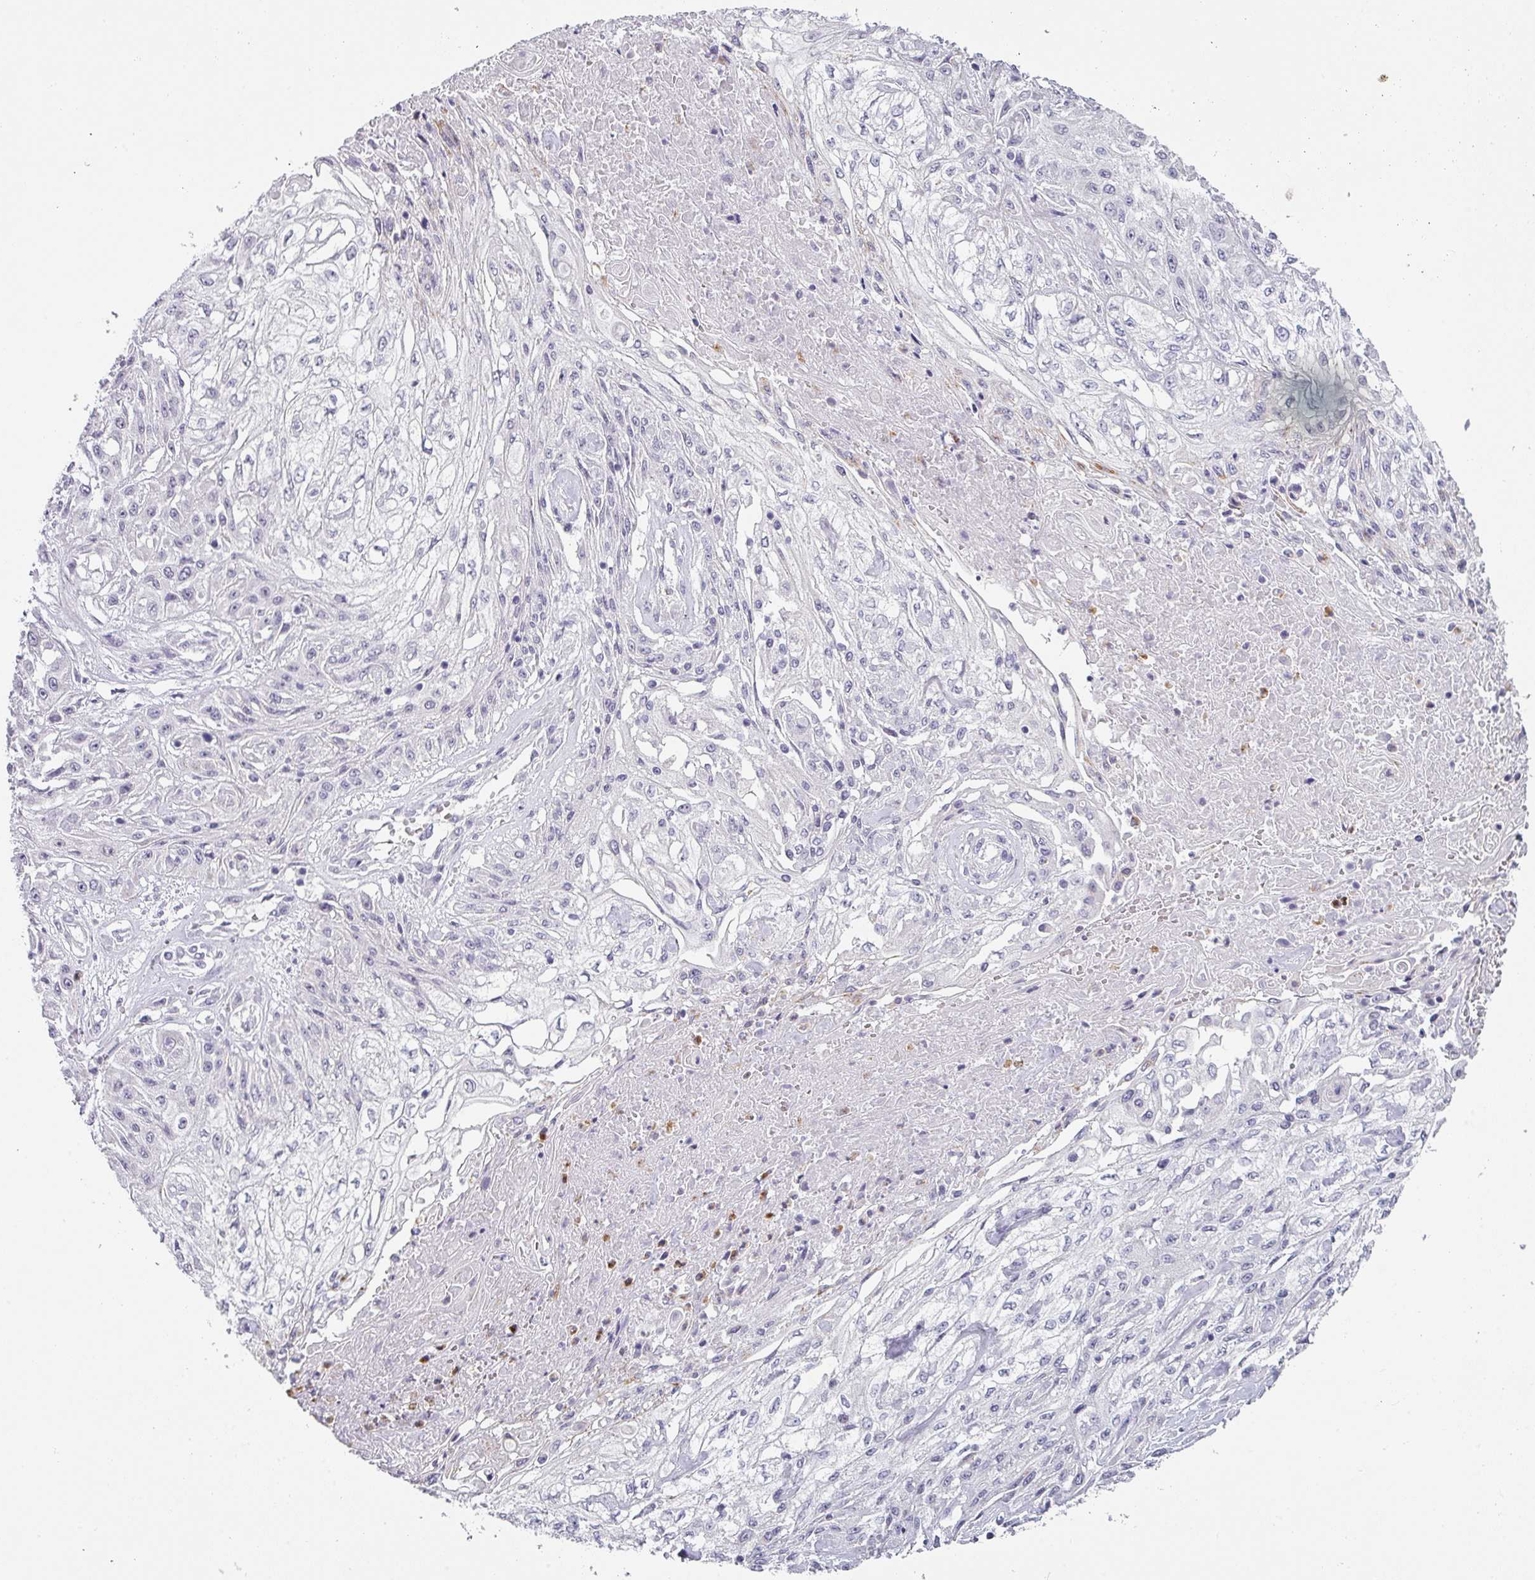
{"staining": {"intensity": "negative", "quantity": "none", "location": "none"}, "tissue": "skin cancer", "cell_type": "Tumor cells", "image_type": "cancer", "snomed": [{"axis": "morphology", "description": "Squamous cell carcinoma, NOS"}, {"axis": "morphology", "description": "Squamous cell carcinoma, metastatic, NOS"}, {"axis": "topography", "description": "Skin"}, {"axis": "topography", "description": "Lymph node"}], "caption": "Tumor cells are negative for brown protein staining in squamous cell carcinoma (skin).", "gene": "BTLA", "patient": {"sex": "male", "age": 75}}